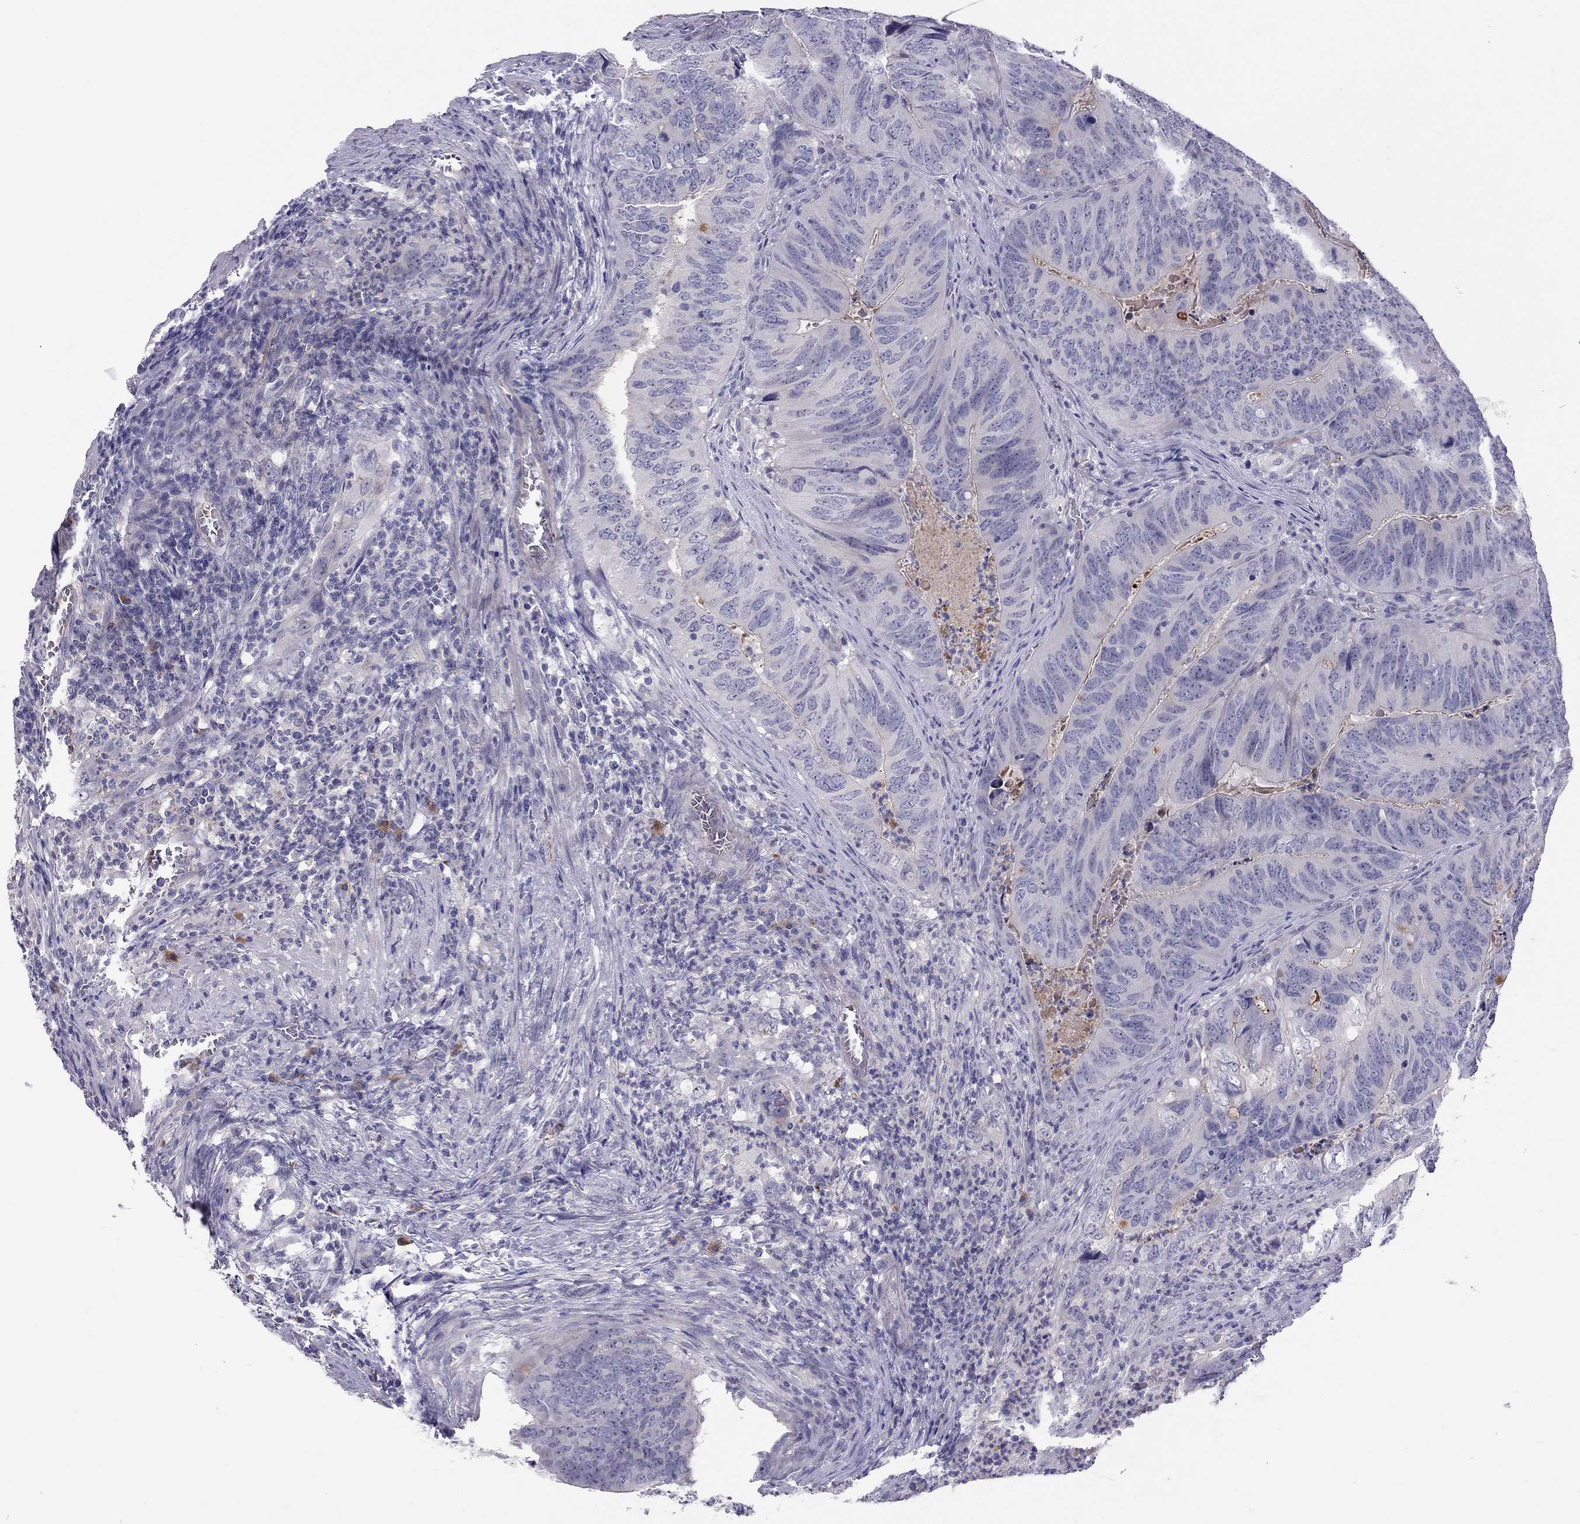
{"staining": {"intensity": "negative", "quantity": "none", "location": "none"}, "tissue": "colorectal cancer", "cell_type": "Tumor cells", "image_type": "cancer", "snomed": [{"axis": "morphology", "description": "Adenocarcinoma, NOS"}, {"axis": "topography", "description": "Colon"}], "caption": "Immunohistochemical staining of human colorectal cancer exhibits no significant staining in tumor cells.", "gene": "FRMD1", "patient": {"sex": "male", "age": 79}}